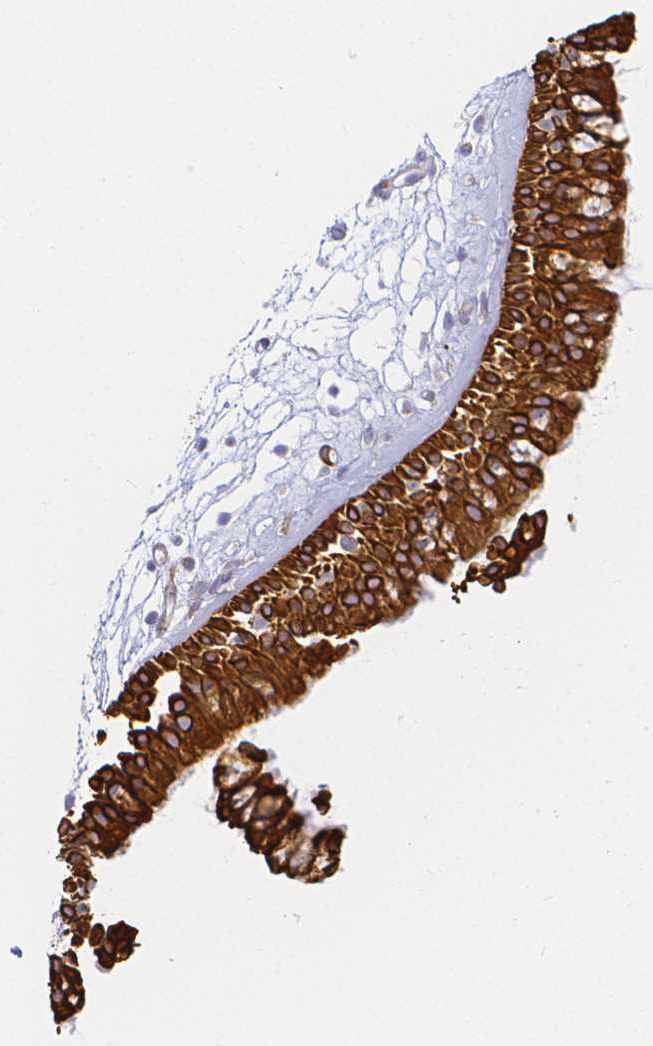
{"staining": {"intensity": "strong", "quantity": ">75%", "location": "cytoplasmic/membranous"}, "tissue": "nasopharynx", "cell_type": "Respiratory epithelial cells", "image_type": "normal", "snomed": [{"axis": "morphology", "description": "Normal tissue, NOS"}, {"axis": "topography", "description": "Nasopharynx"}], "caption": "An image showing strong cytoplasmic/membranous expression in approximately >75% of respiratory epithelial cells in normal nasopharynx, as visualized by brown immunohistochemical staining.", "gene": "SMURF1", "patient": {"sex": "female", "age": 70}}